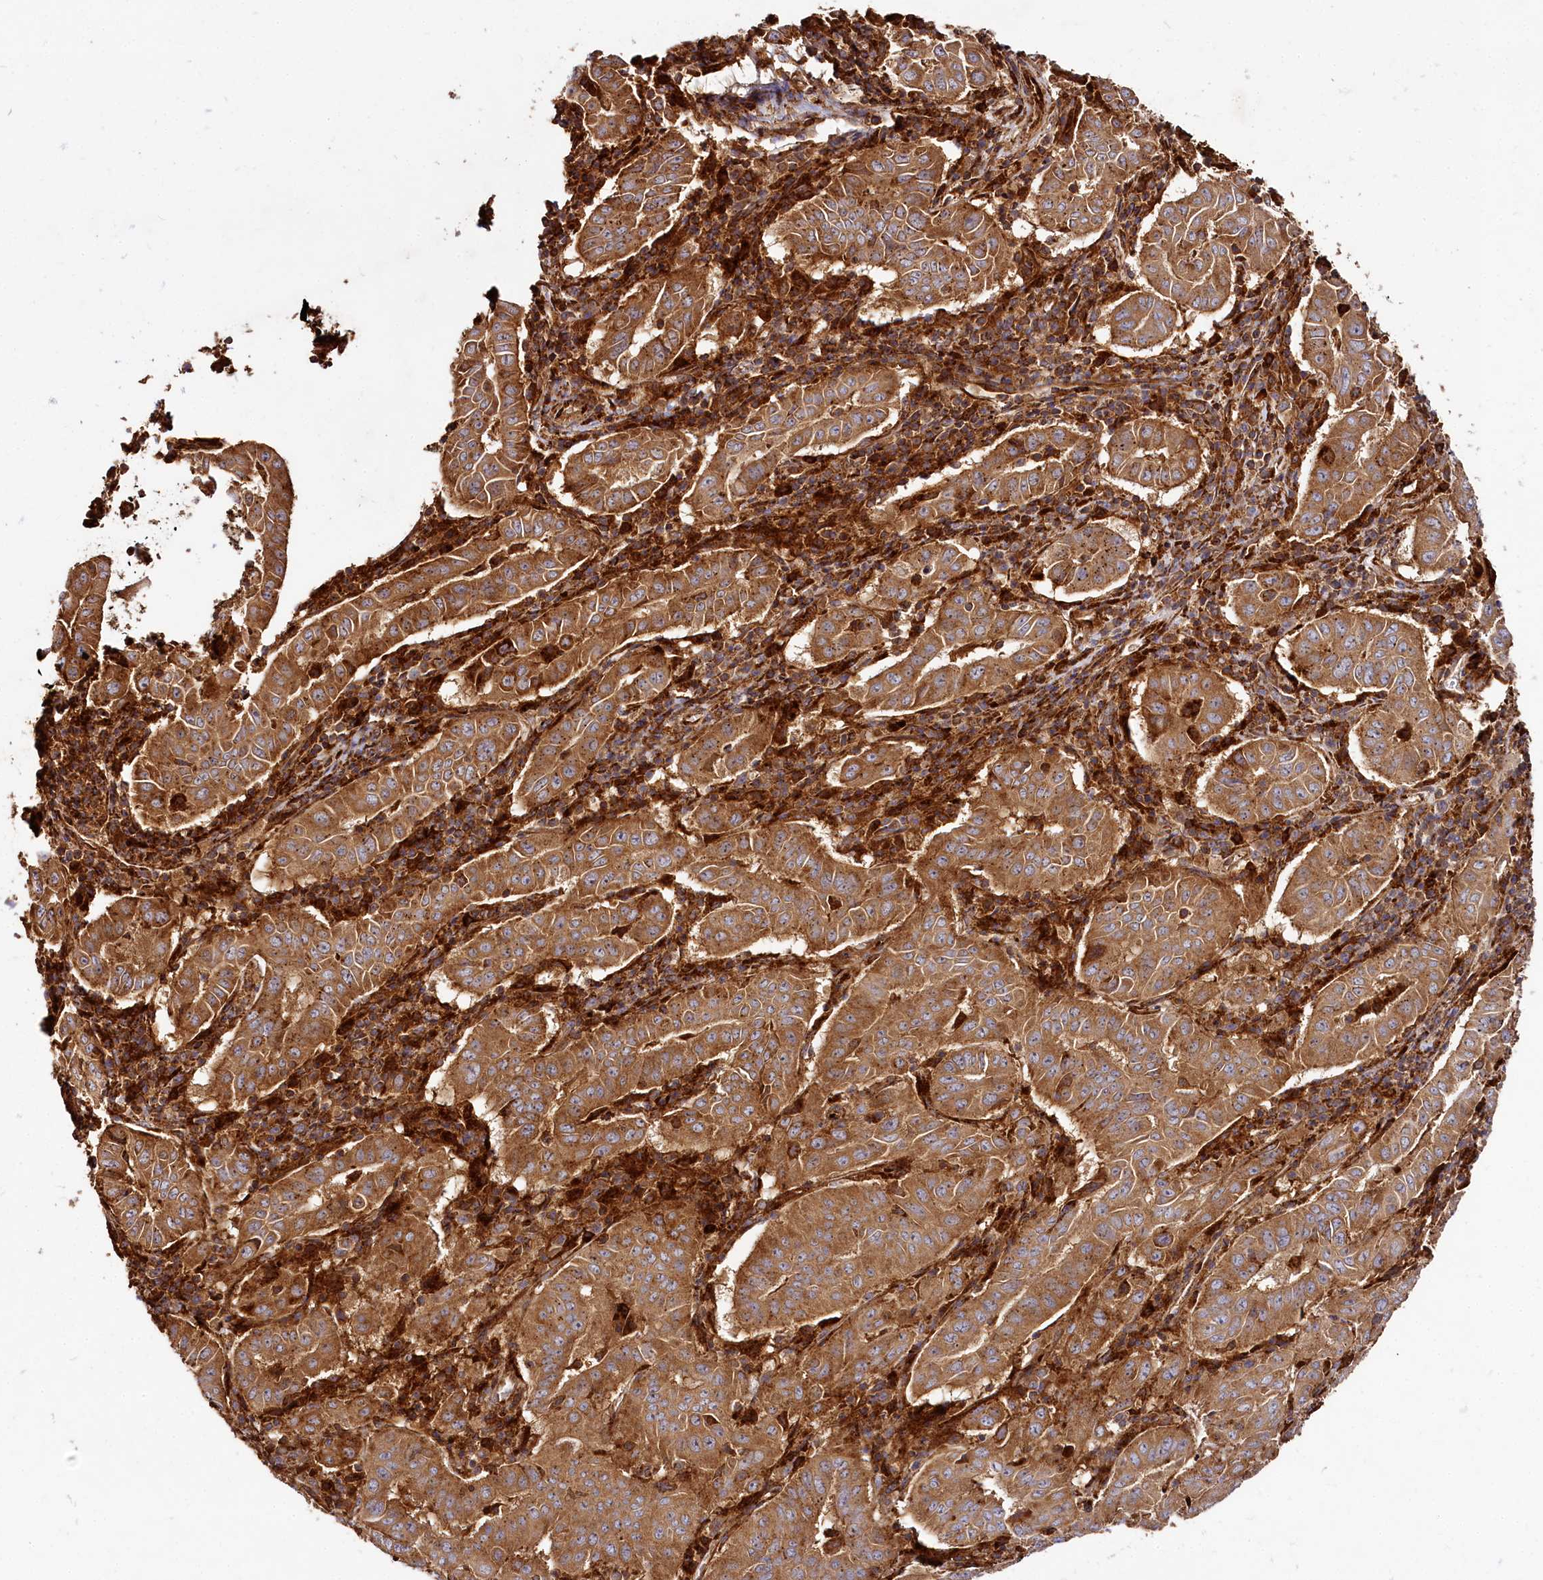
{"staining": {"intensity": "strong", "quantity": ">75%", "location": "cytoplasmic/membranous"}, "tissue": "pancreatic cancer", "cell_type": "Tumor cells", "image_type": "cancer", "snomed": [{"axis": "morphology", "description": "Adenocarcinoma, NOS"}, {"axis": "topography", "description": "Pancreas"}], "caption": "A high-resolution photomicrograph shows immunohistochemistry (IHC) staining of adenocarcinoma (pancreatic), which demonstrates strong cytoplasmic/membranous staining in about >75% of tumor cells.", "gene": "WDR73", "patient": {"sex": "male", "age": 63}}